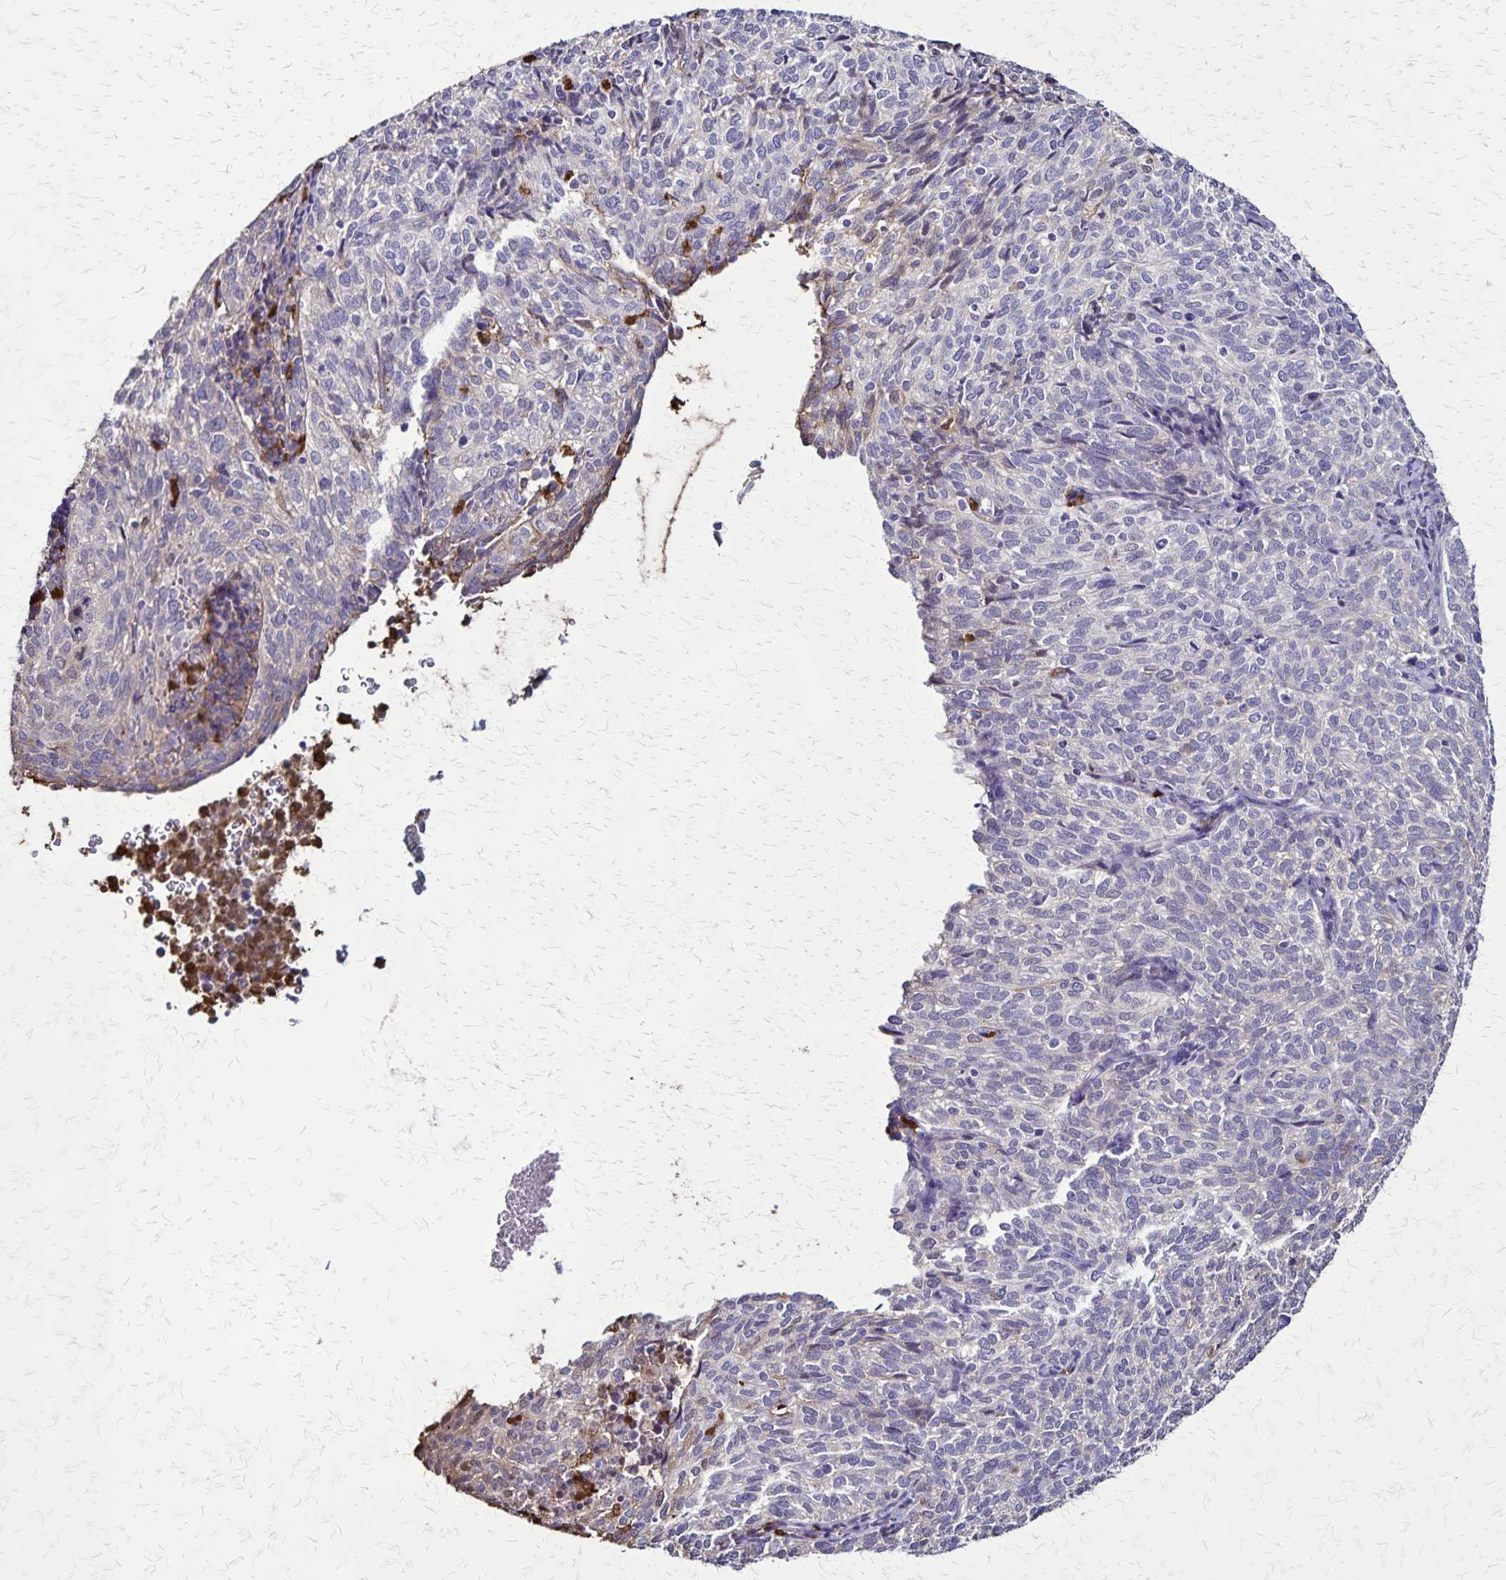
{"staining": {"intensity": "negative", "quantity": "none", "location": "none"}, "tissue": "cervical cancer", "cell_type": "Tumor cells", "image_type": "cancer", "snomed": [{"axis": "morphology", "description": "Normal tissue, NOS"}, {"axis": "morphology", "description": "Squamous cell carcinoma, NOS"}, {"axis": "topography", "description": "Vagina"}, {"axis": "topography", "description": "Cervix"}], "caption": "A histopathology image of squamous cell carcinoma (cervical) stained for a protein demonstrates no brown staining in tumor cells. (DAB (3,3'-diaminobenzidine) immunohistochemistry, high magnification).", "gene": "ULBP3", "patient": {"sex": "female", "age": 45}}